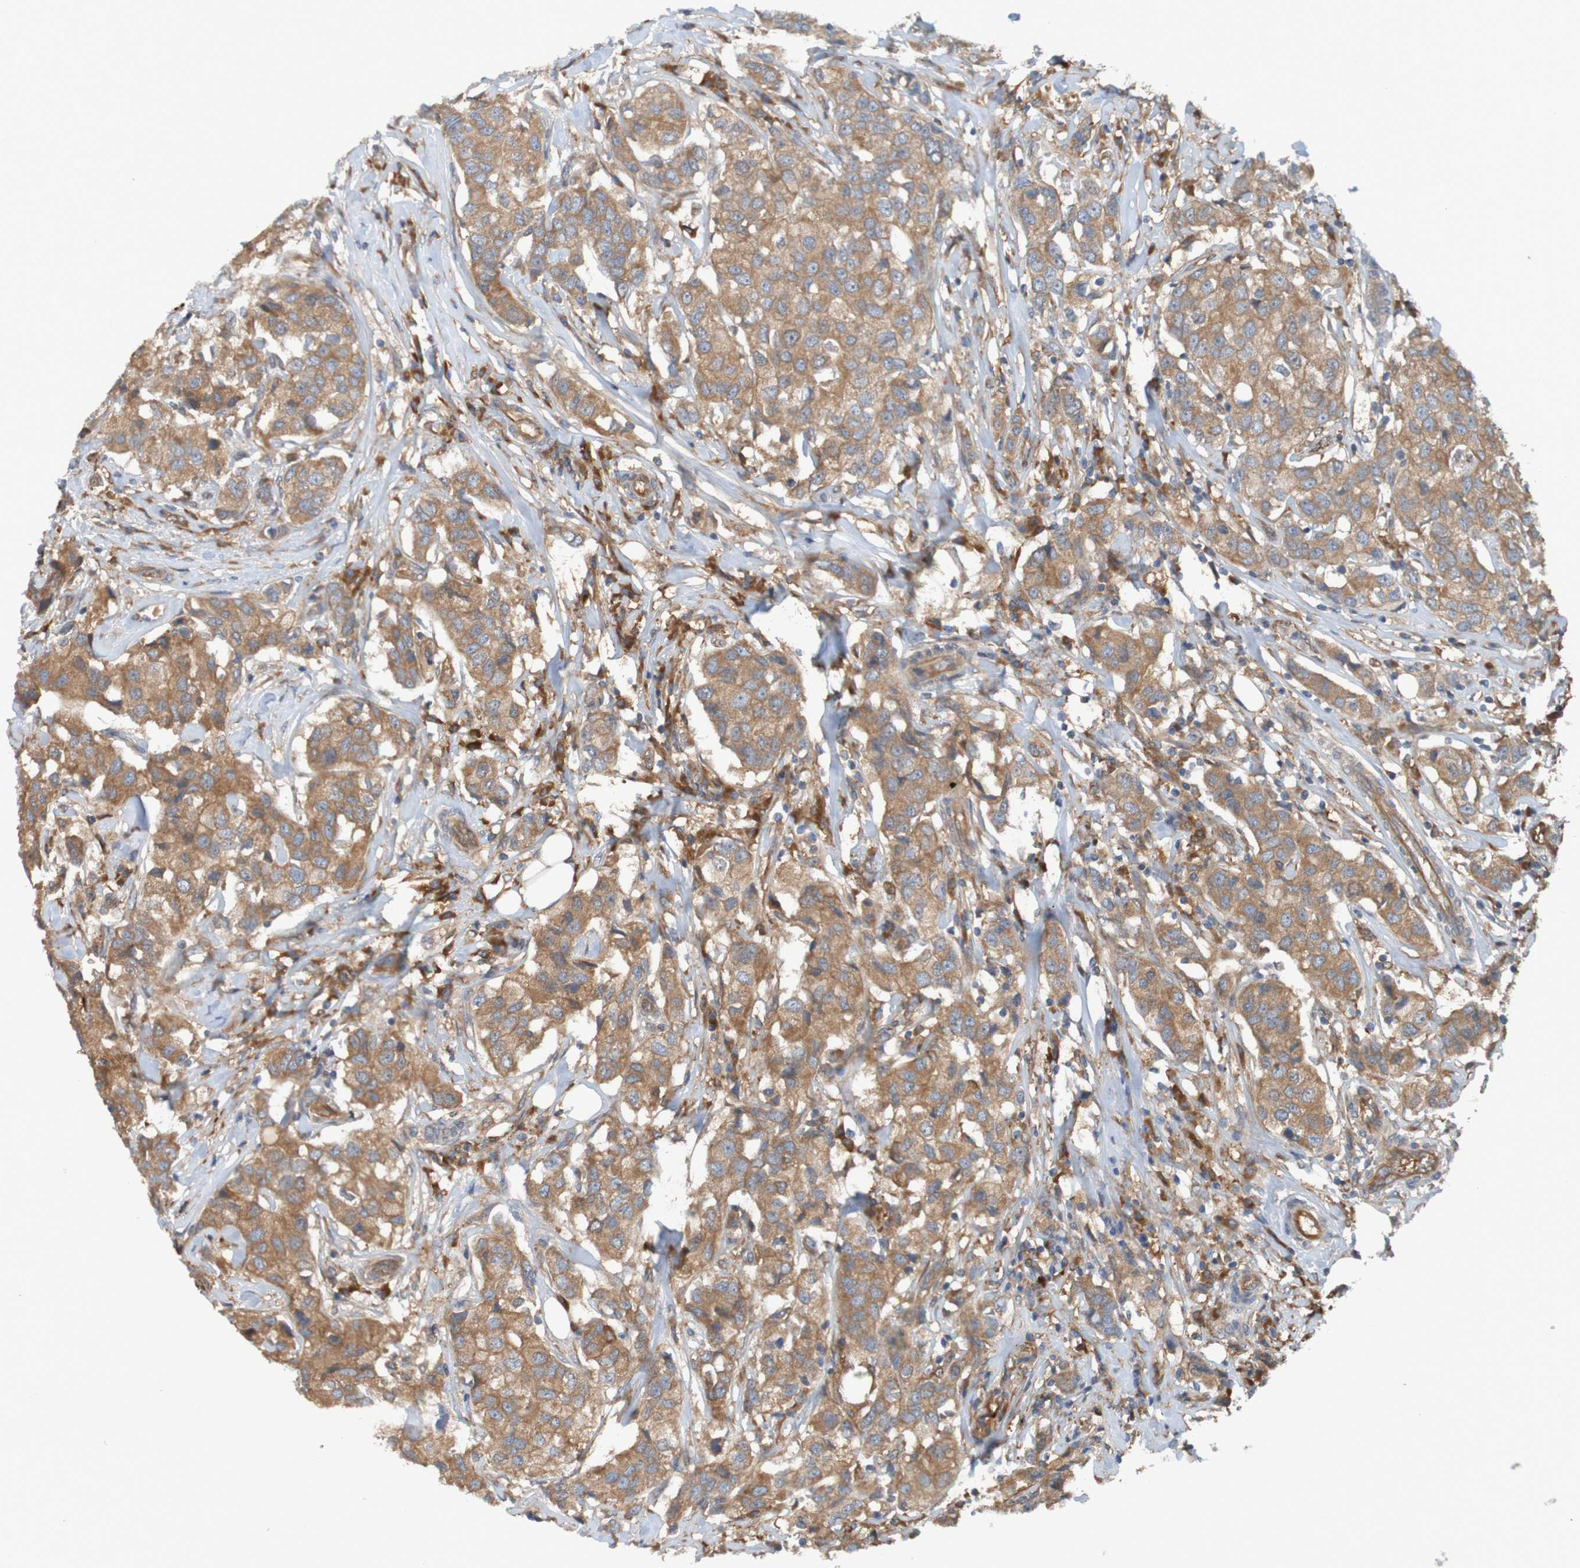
{"staining": {"intensity": "moderate", "quantity": ">75%", "location": "cytoplasmic/membranous"}, "tissue": "breast cancer", "cell_type": "Tumor cells", "image_type": "cancer", "snomed": [{"axis": "morphology", "description": "Duct carcinoma"}, {"axis": "topography", "description": "Breast"}], "caption": "Breast intraductal carcinoma stained with DAB immunohistochemistry (IHC) reveals medium levels of moderate cytoplasmic/membranous staining in approximately >75% of tumor cells.", "gene": "DNAJC4", "patient": {"sex": "female", "age": 80}}